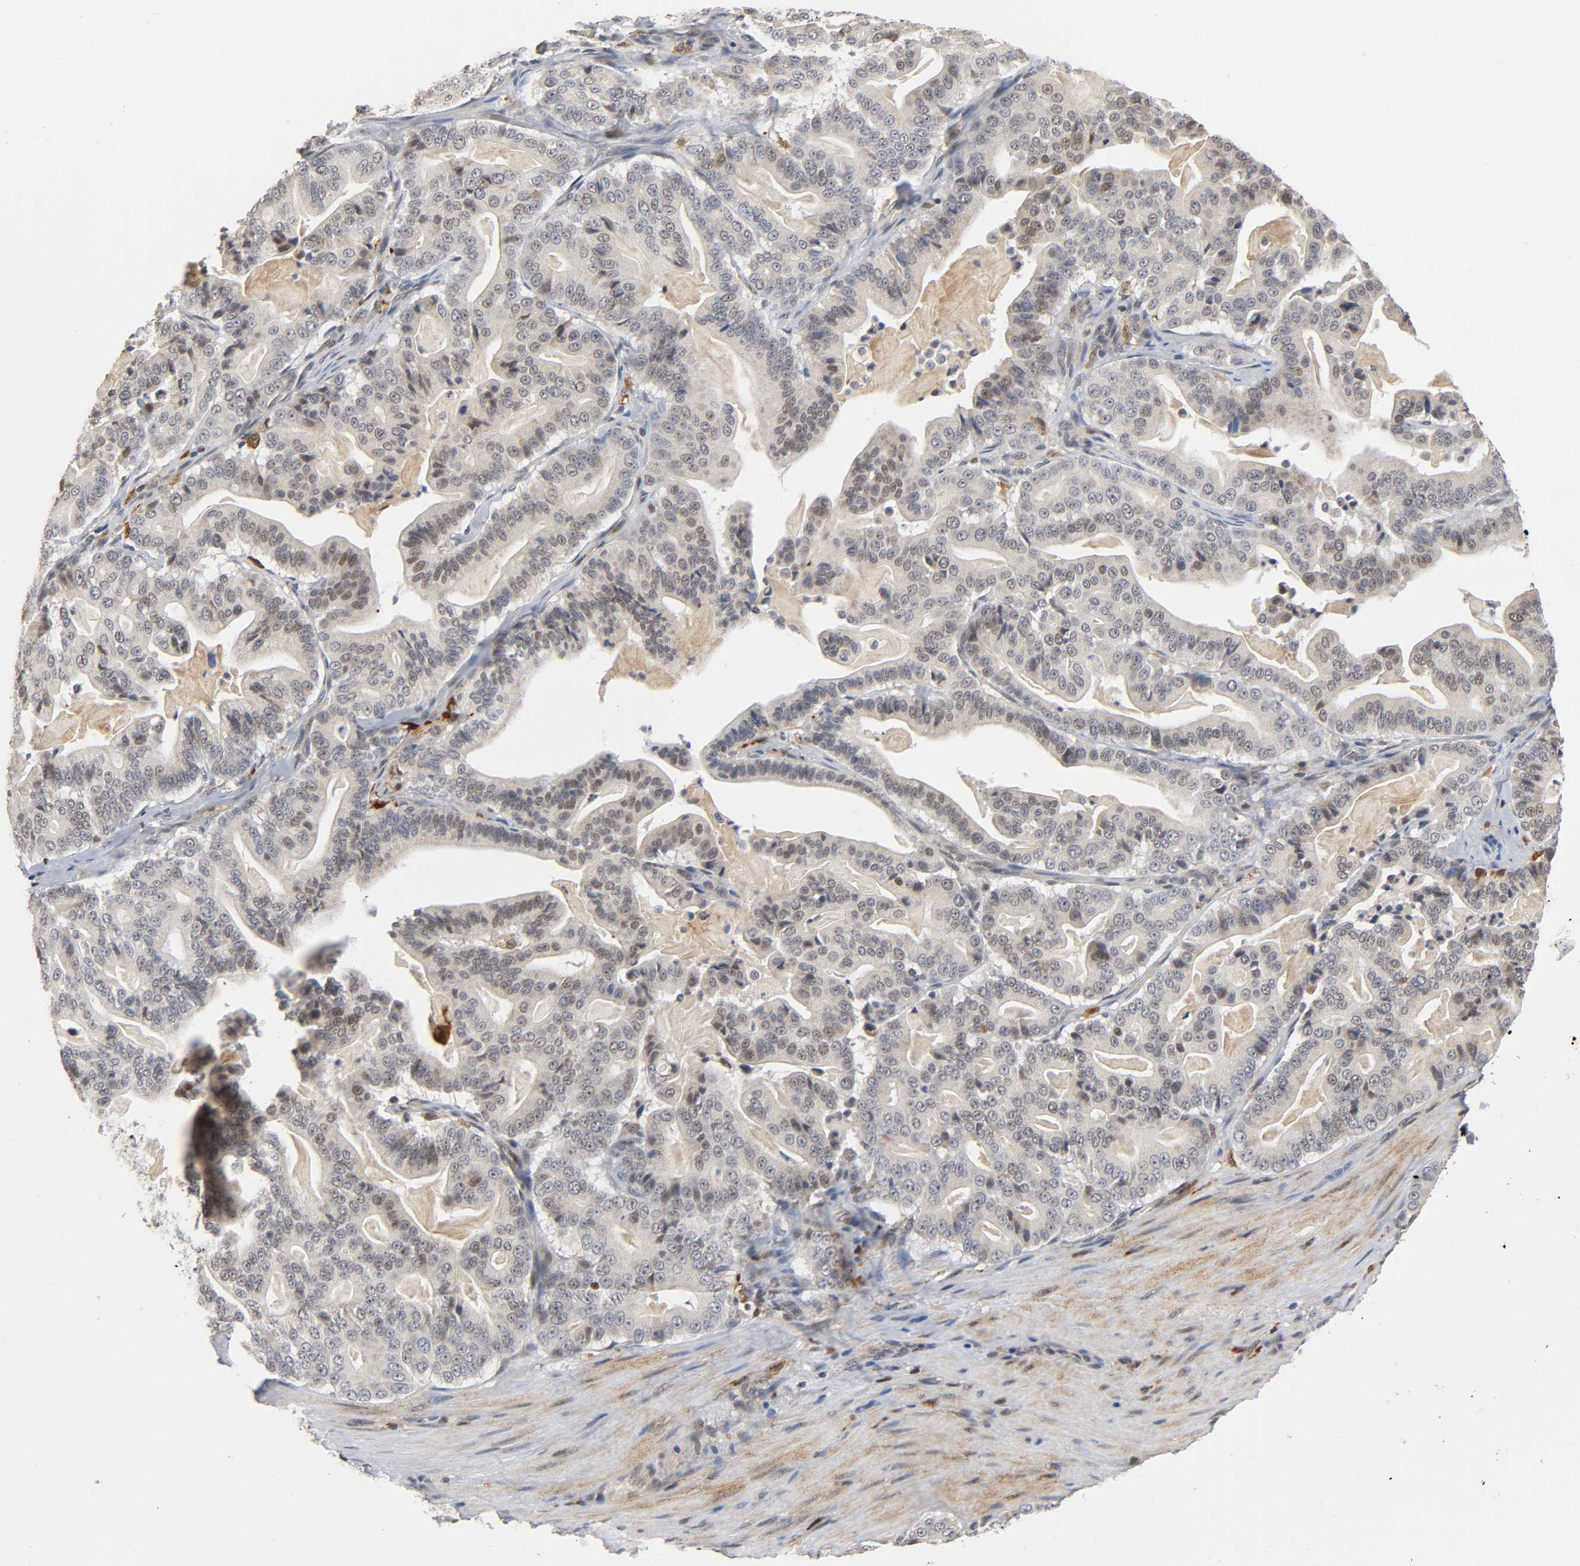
{"staining": {"intensity": "weak", "quantity": "<25%", "location": "nuclear"}, "tissue": "pancreatic cancer", "cell_type": "Tumor cells", "image_type": "cancer", "snomed": [{"axis": "morphology", "description": "Adenocarcinoma, NOS"}, {"axis": "topography", "description": "Pancreas"}], "caption": "Protein analysis of adenocarcinoma (pancreatic) shows no significant expression in tumor cells.", "gene": "KAT2B", "patient": {"sex": "male", "age": 63}}